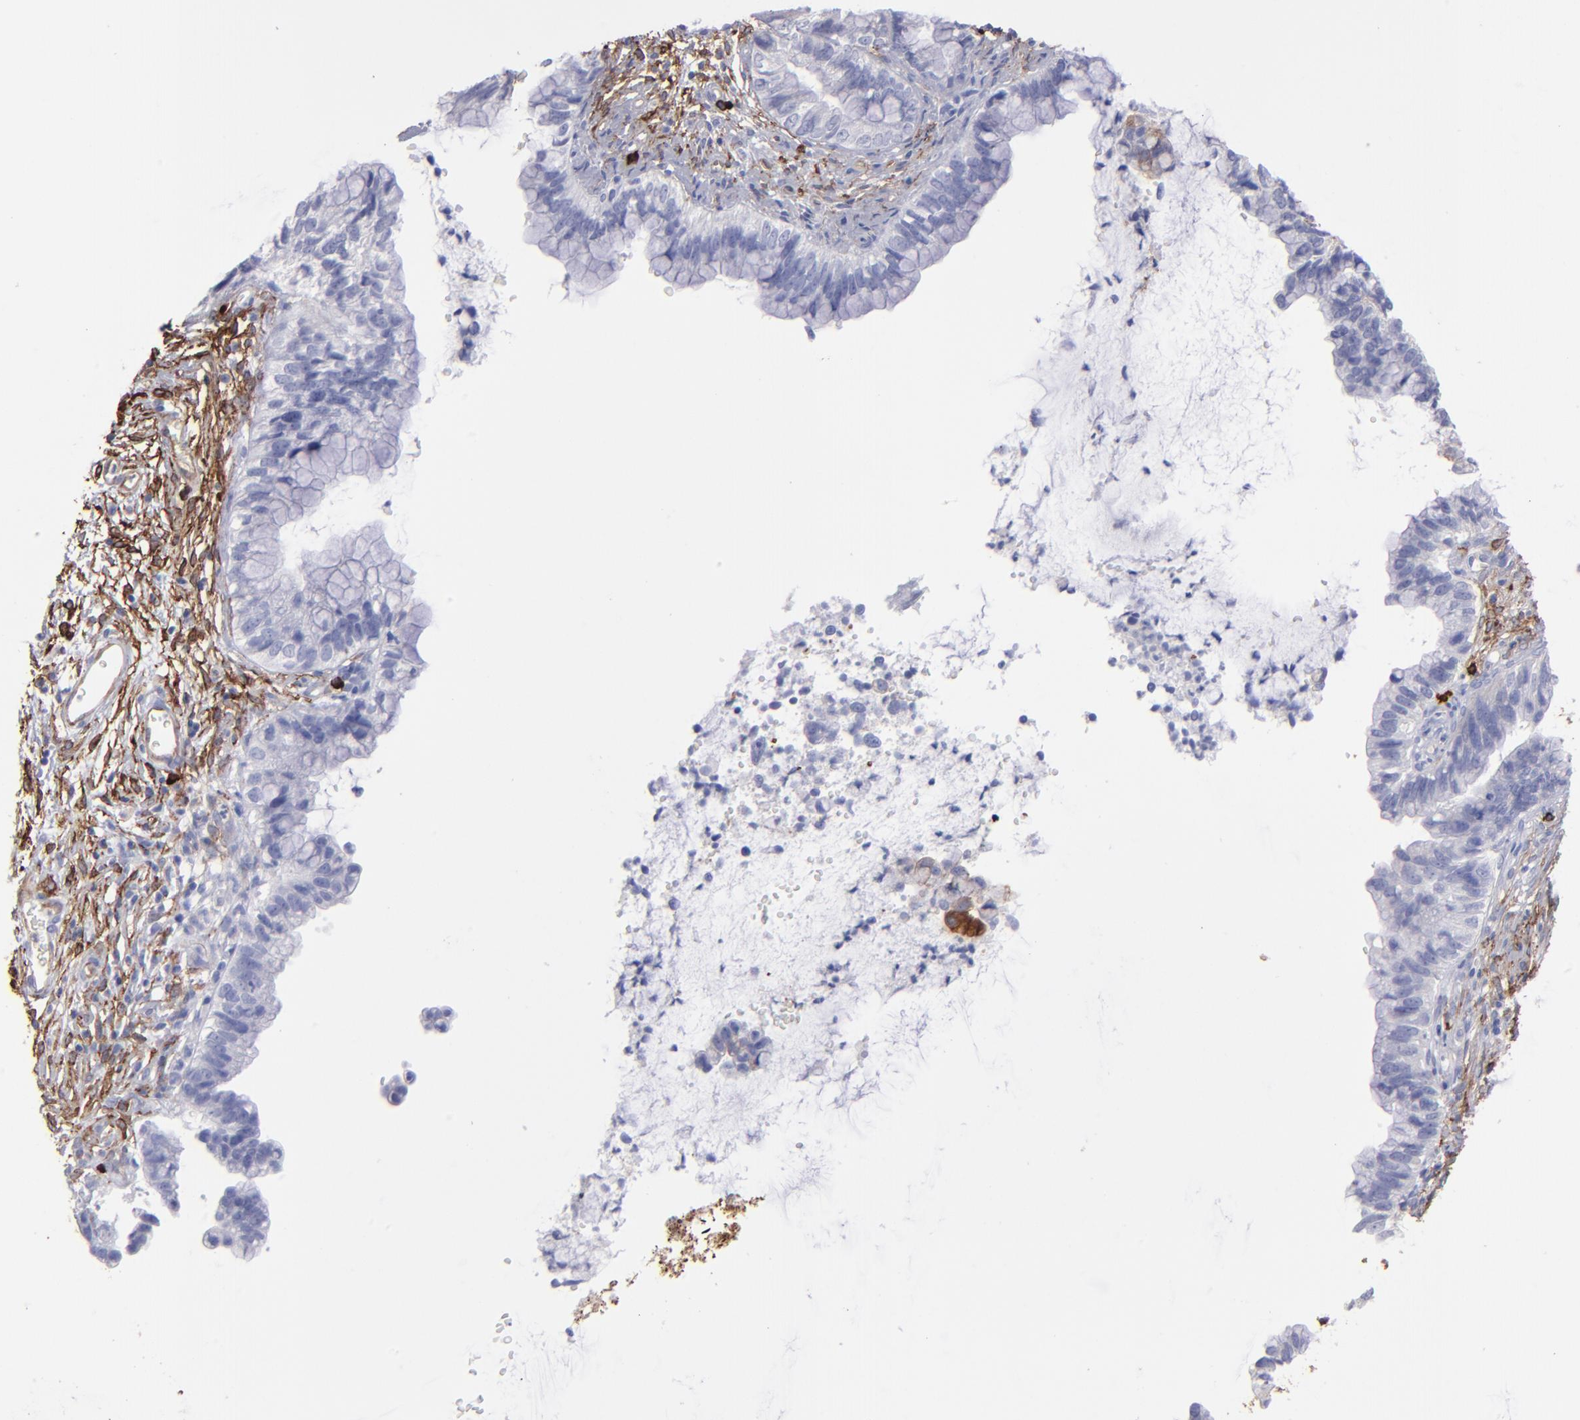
{"staining": {"intensity": "negative", "quantity": "none", "location": "none"}, "tissue": "cervical cancer", "cell_type": "Tumor cells", "image_type": "cancer", "snomed": [{"axis": "morphology", "description": "Adenocarcinoma, NOS"}, {"axis": "topography", "description": "Cervix"}], "caption": "Cervical cancer (adenocarcinoma) stained for a protein using immunohistochemistry demonstrates no staining tumor cells.", "gene": "AHNAK2", "patient": {"sex": "female", "age": 44}}